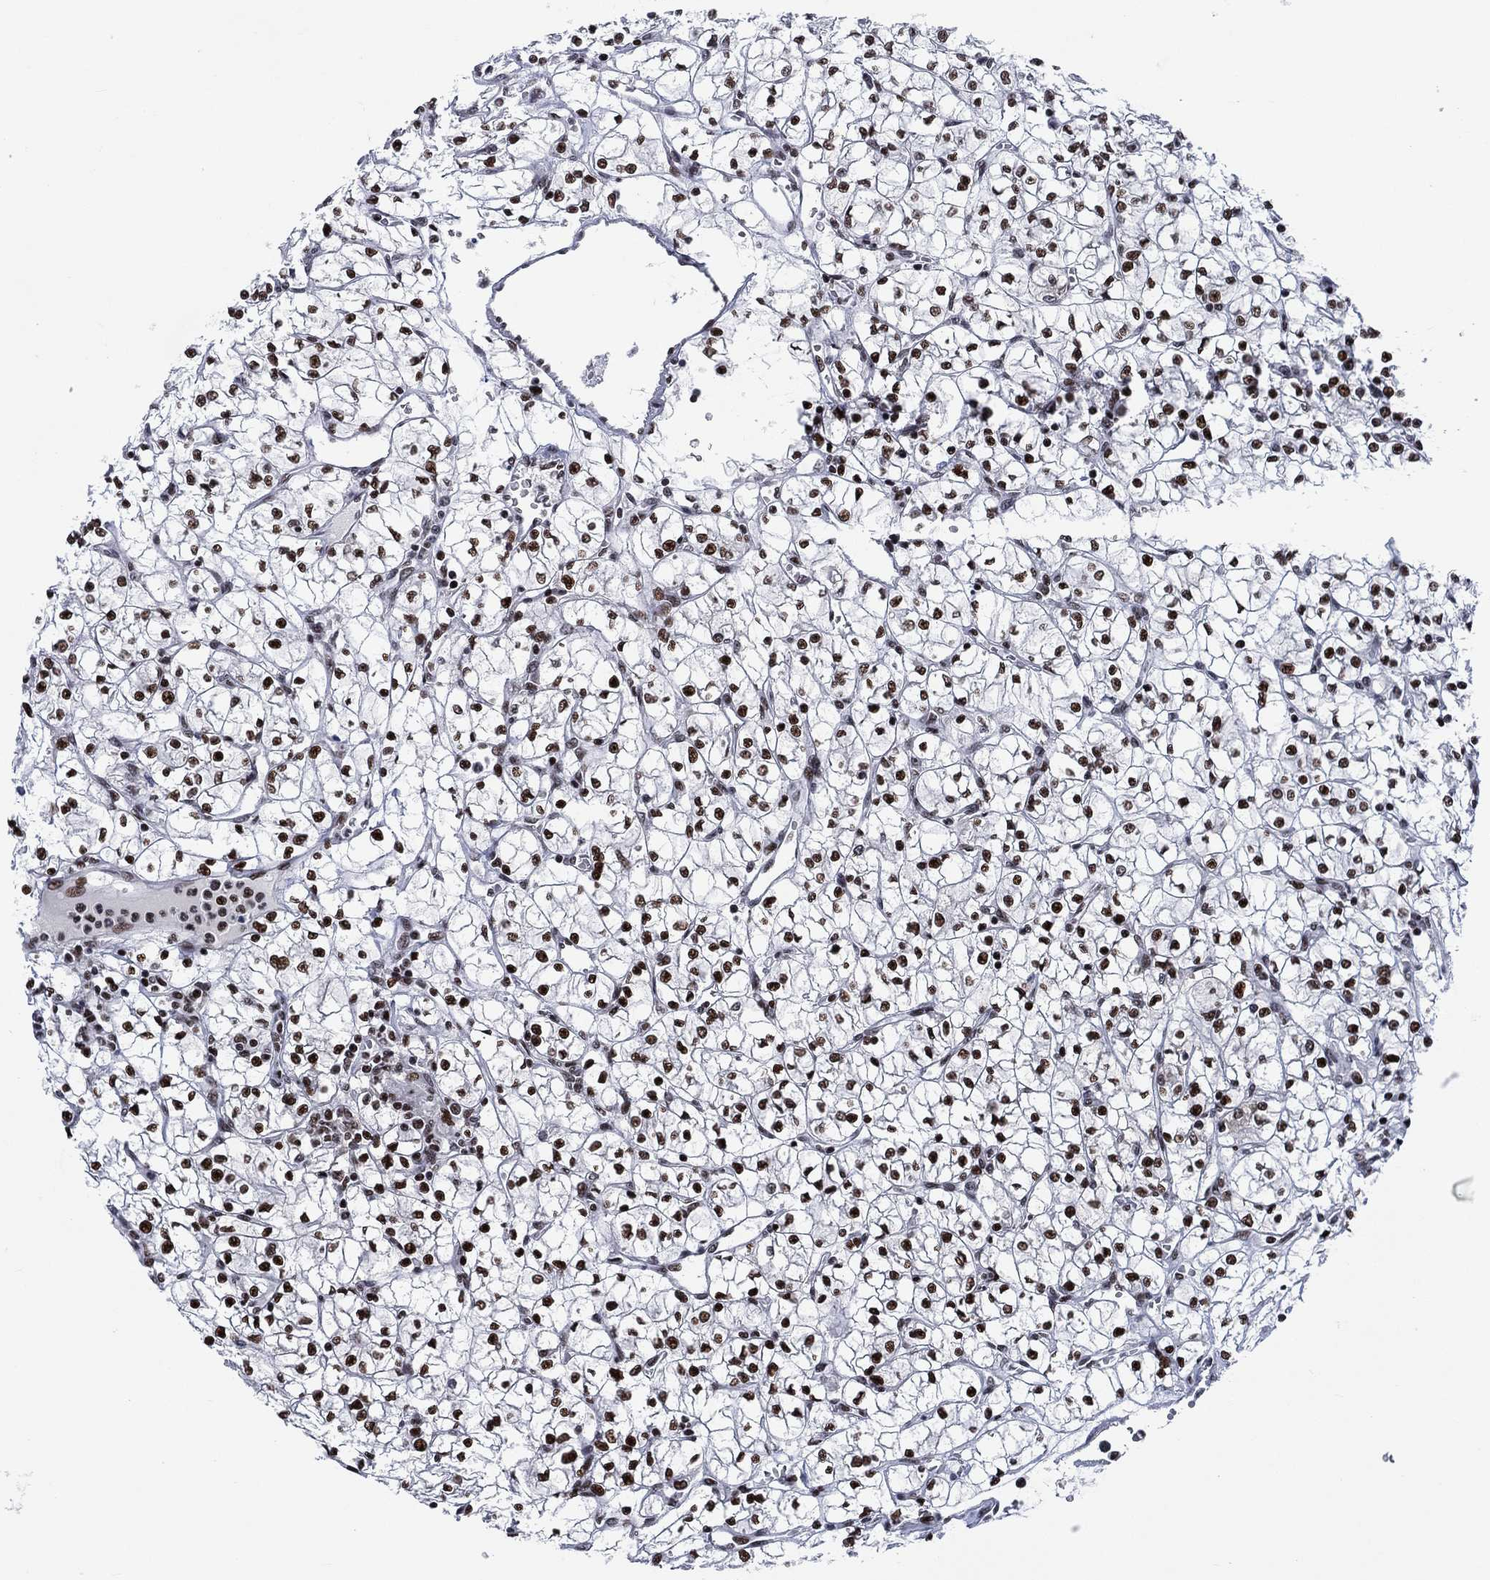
{"staining": {"intensity": "strong", "quantity": "25%-75%", "location": "nuclear"}, "tissue": "renal cancer", "cell_type": "Tumor cells", "image_type": "cancer", "snomed": [{"axis": "morphology", "description": "Adenocarcinoma, NOS"}, {"axis": "topography", "description": "Kidney"}], "caption": "Strong nuclear protein expression is identified in about 25%-75% of tumor cells in renal cancer (adenocarcinoma).", "gene": "RPRD1B", "patient": {"sex": "female", "age": 64}}